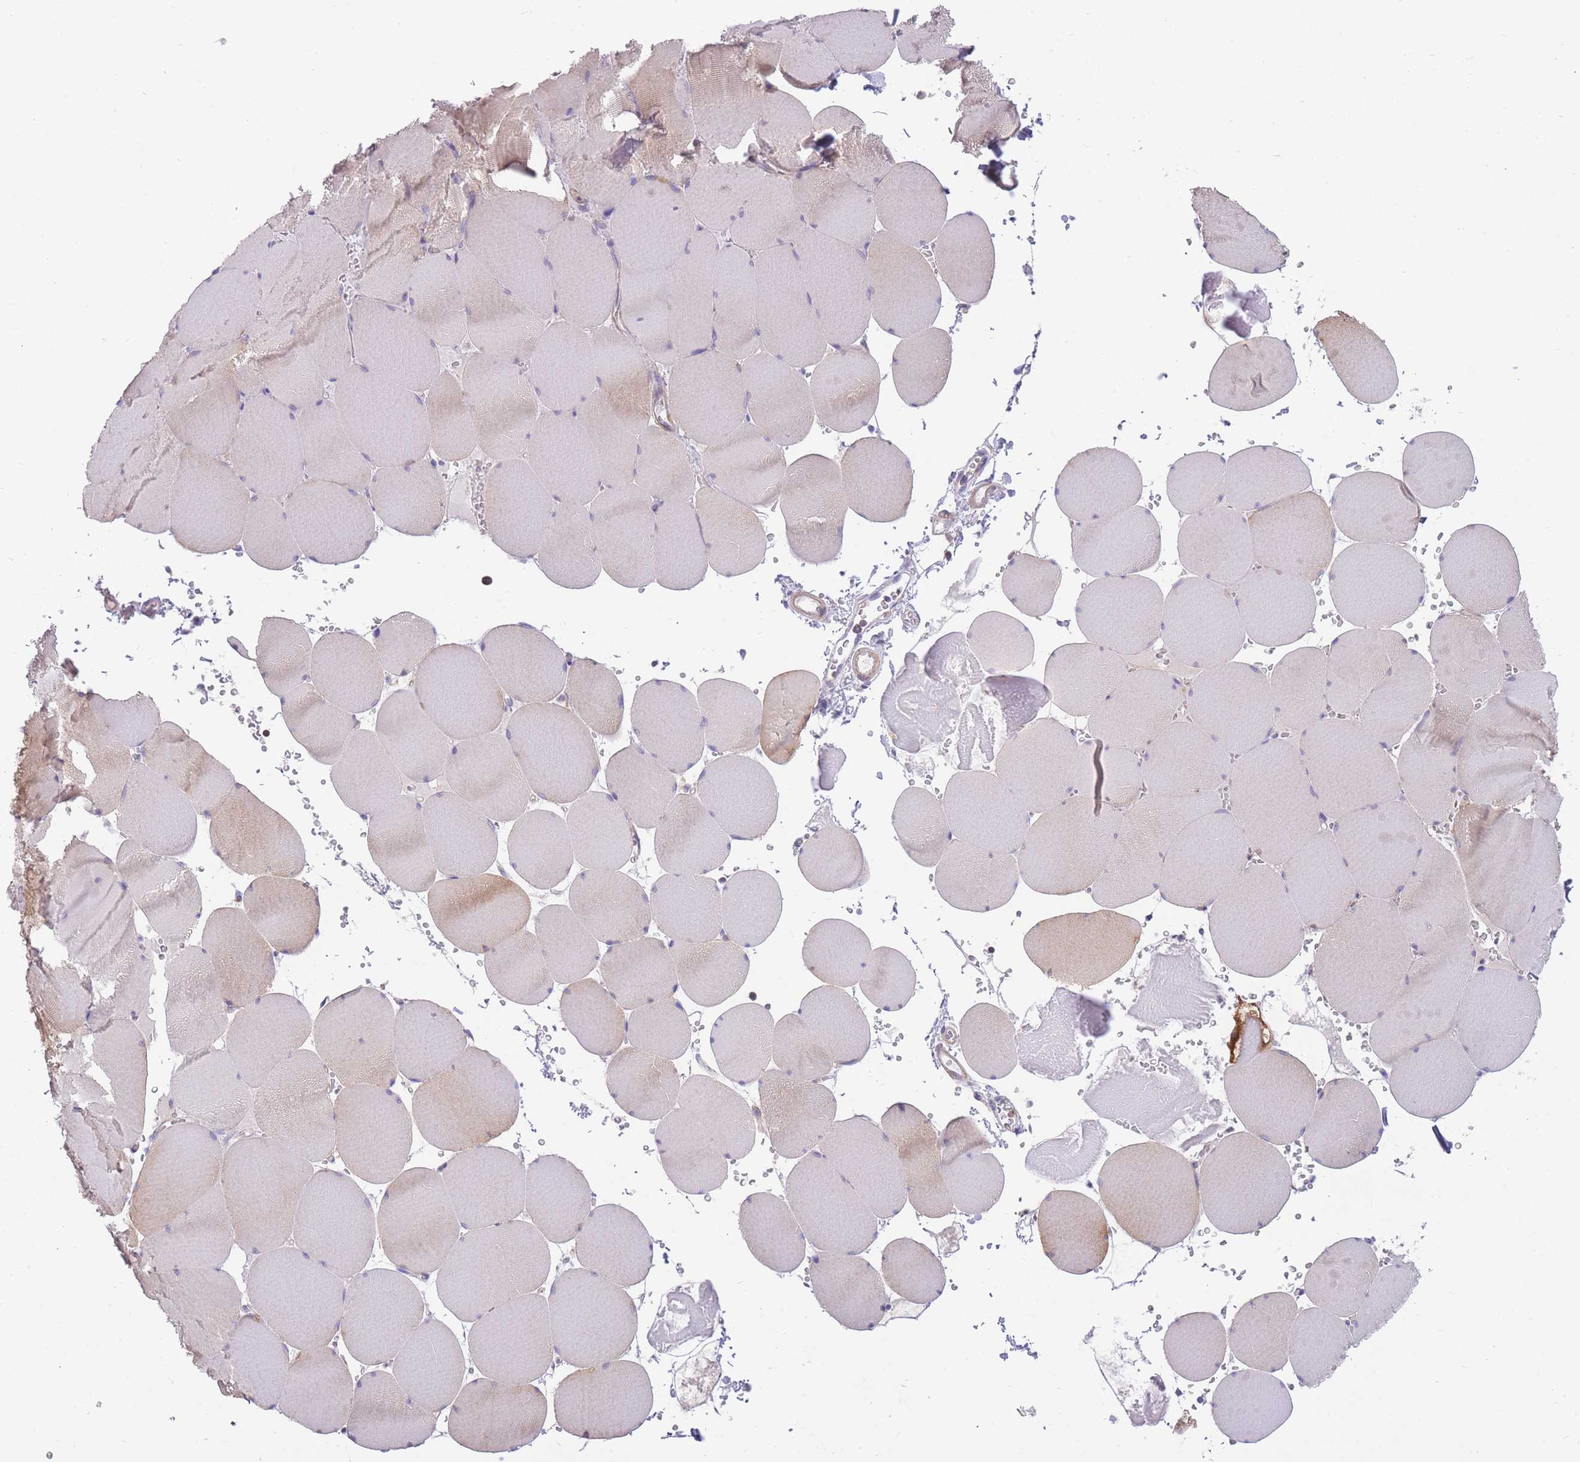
{"staining": {"intensity": "negative", "quantity": "none", "location": "none"}, "tissue": "skeletal muscle", "cell_type": "Myocytes", "image_type": "normal", "snomed": [{"axis": "morphology", "description": "Normal tissue, NOS"}, {"axis": "topography", "description": "Skeletal muscle"}, {"axis": "topography", "description": "Head-Neck"}], "caption": "High magnification brightfield microscopy of unremarkable skeletal muscle stained with DAB (3,3'-diaminobenzidine) (brown) and counterstained with hematoxylin (blue): myocytes show no significant staining.", "gene": "PRKAR1A", "patient": {"sex": "male", "age": 66}}